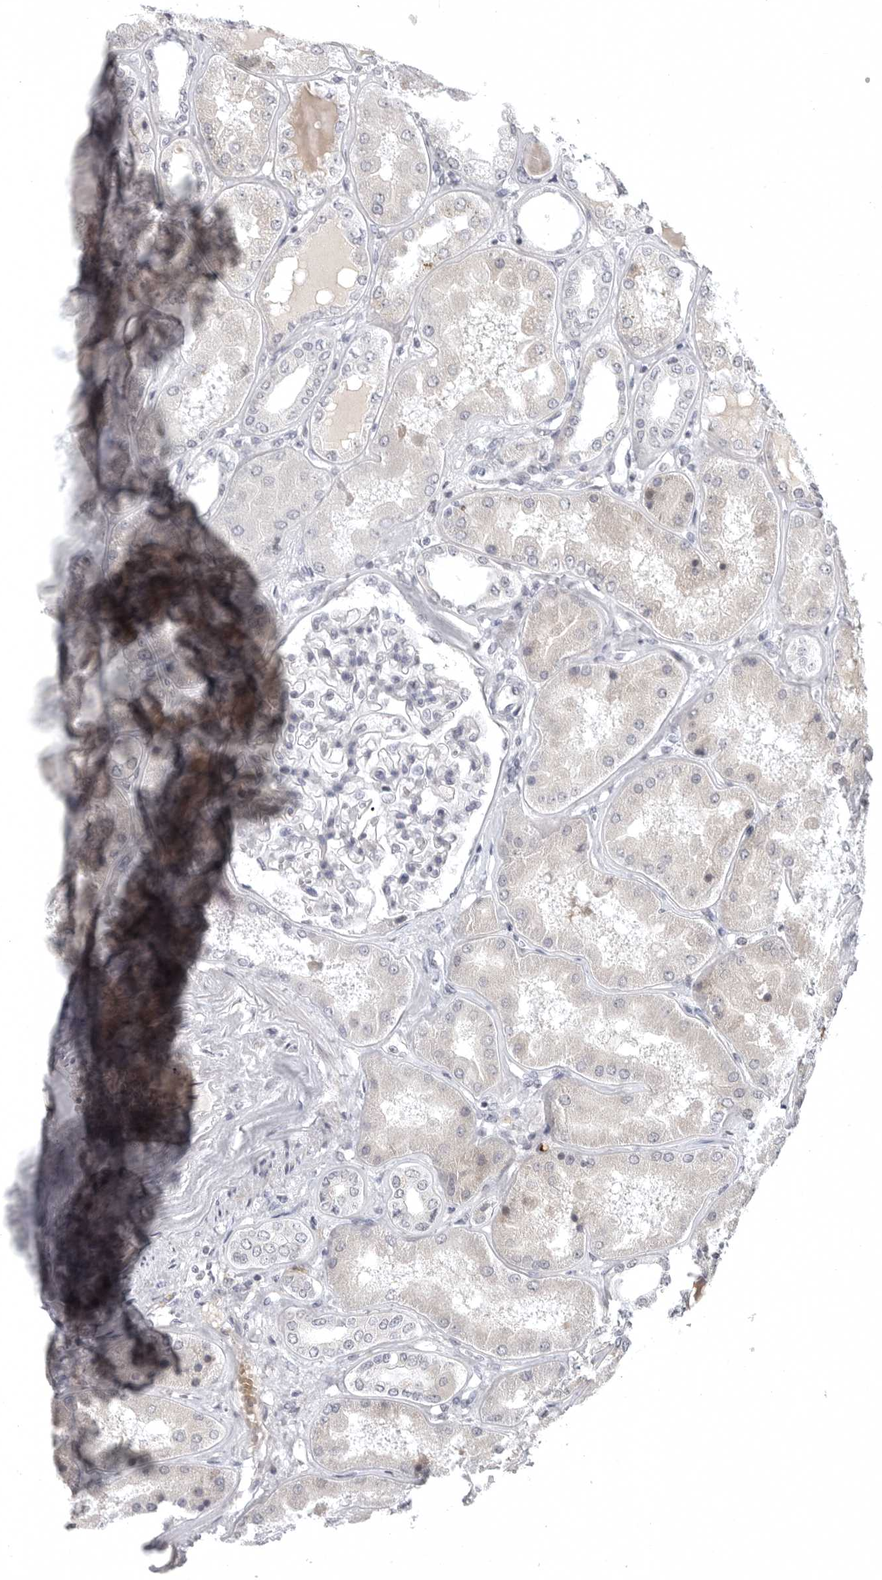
{"staining": {"intensity": "moderate", "quantity": "<25%", "location": "cytoplasmic/membranous"}, "tissue": "kidney", "cell_type": "Cells in glomeruli", "image_type": "normal", "snomed": [{"axis": "morphology", "description": "Normal tissue, NOS"}, {"axis": "topography", "description": "Kidney"}], "caption": "Normal kidney reveals moderate cytoplasmic/membranous staining in approximately <25% of cells in glomeruli.", "gene": "CD300LD", "patient": {"sex": "female", "age": 56}}